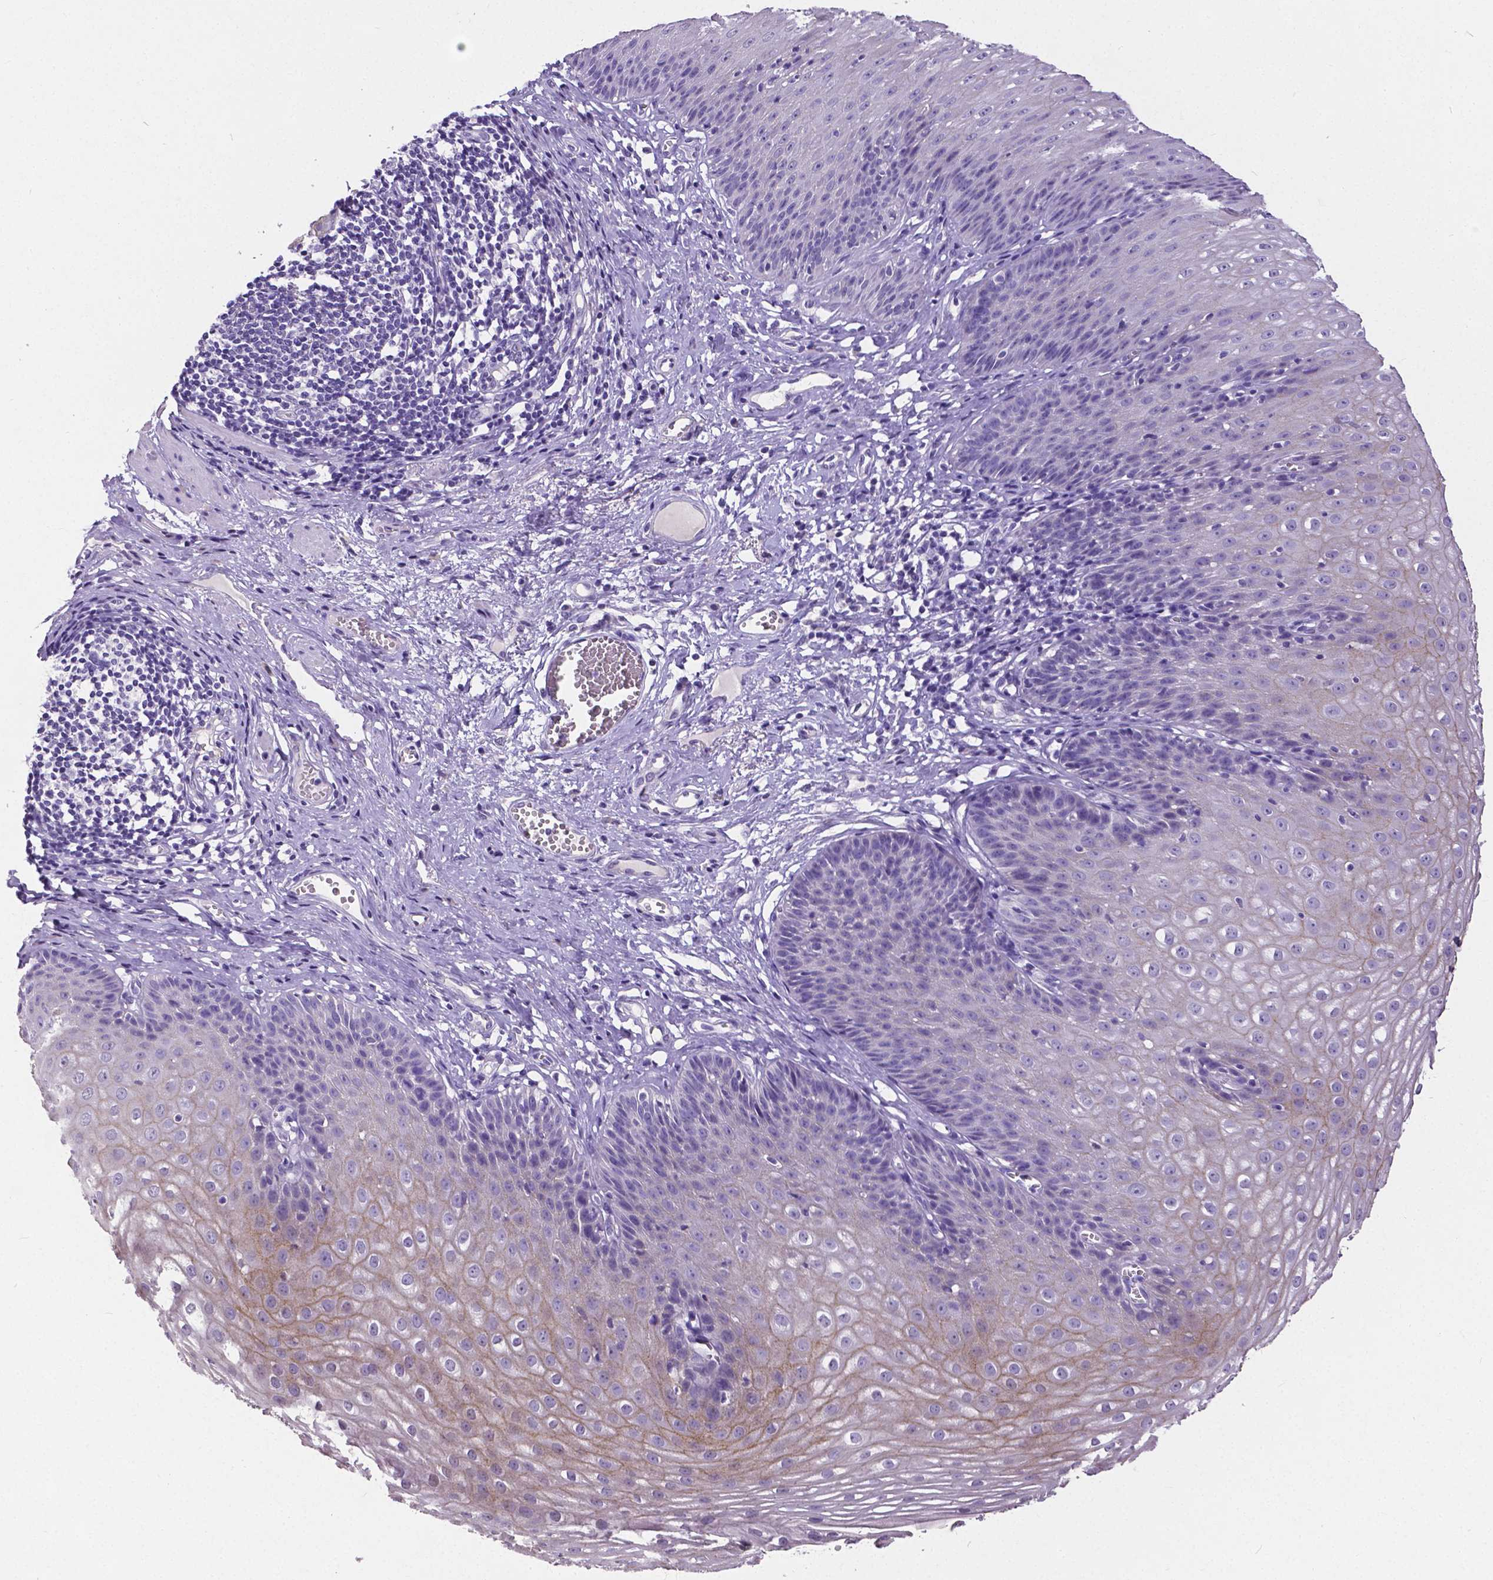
{"staining": {"intensity": "weak", "quantity": "<25%", "location": "cytoplasmic/membranous"}, "tissue": "esophagus", "cell_type": "Squamous epithelial cells", "image_type": "normal", "snomed": [{"axis": "morphology", "description": "Normal tissue, NOS"}, {"axis": "topography", "description": "Esophagus"}], "caption": "A micrograph of esophagus stained for a protein shows no brown staining in squamous epithelial cells. (DAB (3,3'-diaminobenzidine) immunohistochemistry (IHC) with hematoxylin counter stain).", "gene": "OCLN", "patient": {"sex": "male", "age": 72}}